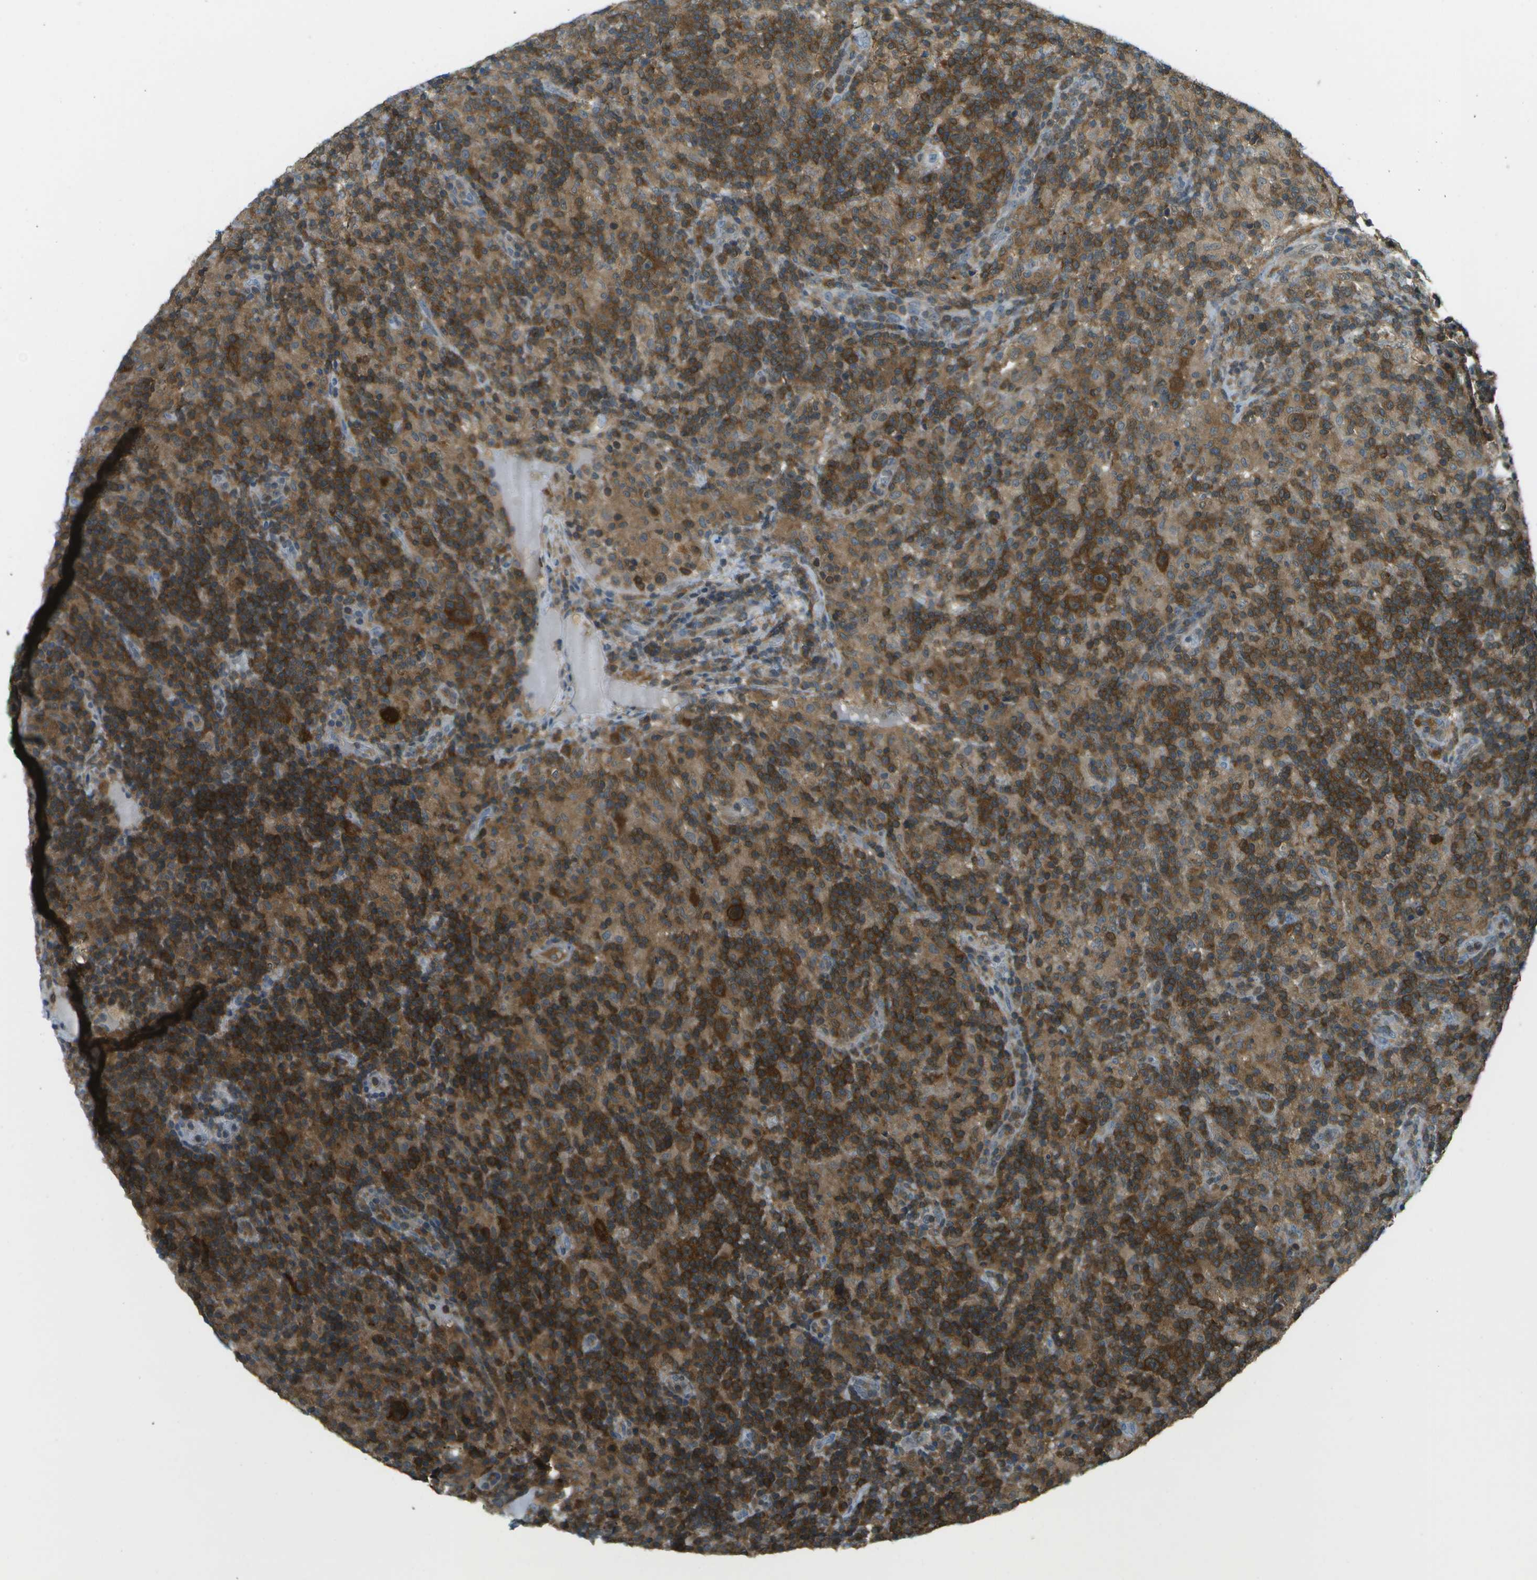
{"staining": {"intensity": "strong", "quantity": ">75%", "location": "cytoplasmic/membranous"}, "tissue": "lymphoma", "cell_type": "Tumor cells", "image_type": "cancer", "snomed": [{"axis": "morphology", "description": "Hodgkin's disease, NOS"}, {"axis": "topography", "description": "Lymph node"}], "caption": "Strong cytoplasmic/membranous expression is appreciated in approximately >75% of tumor cells in Hodgkin's disease.", "gene": "CDH23", "patient": {"sex": "male", "age": 70}}